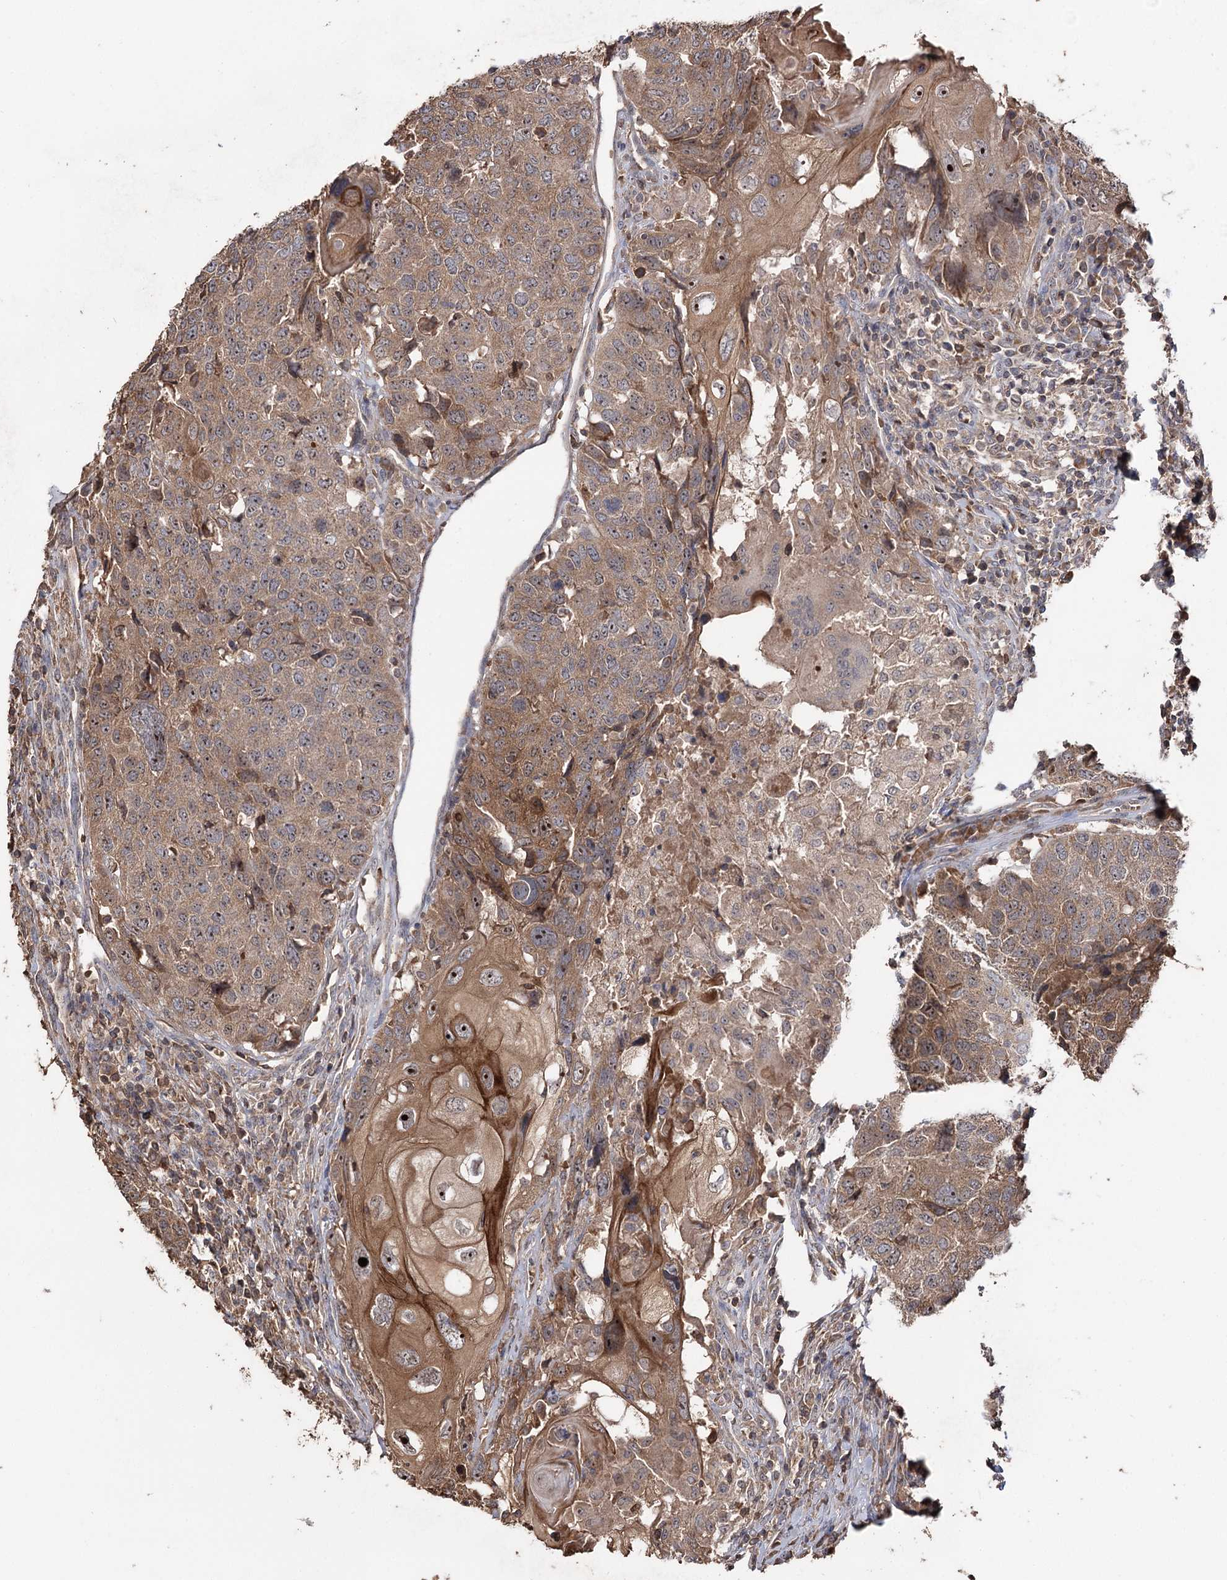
{"staining": {"intensity": "moderate", "quantity": ">75%", "location": "cytoplasmic/membranous,nuclear"}, "tissue": "head and neck cancer", "cell_type": "Tumor cells", "image_type": "cancer", "snomed": [{"axis": "morphology", "description": "Squamous cell carcinoma, NOS"}, {"axis": "topography", "description": "Head-Neck"}], "caption": "Approximately >75% of tumor cells in head and neck squamous cell carcinoma demonstrate moderate cytoplasmic/membranous and nuclear protein expression as visualized by brown immunohistochemical staining.", "gene": "FAM53B", "patient": {"sex": "male", "age": 66}}